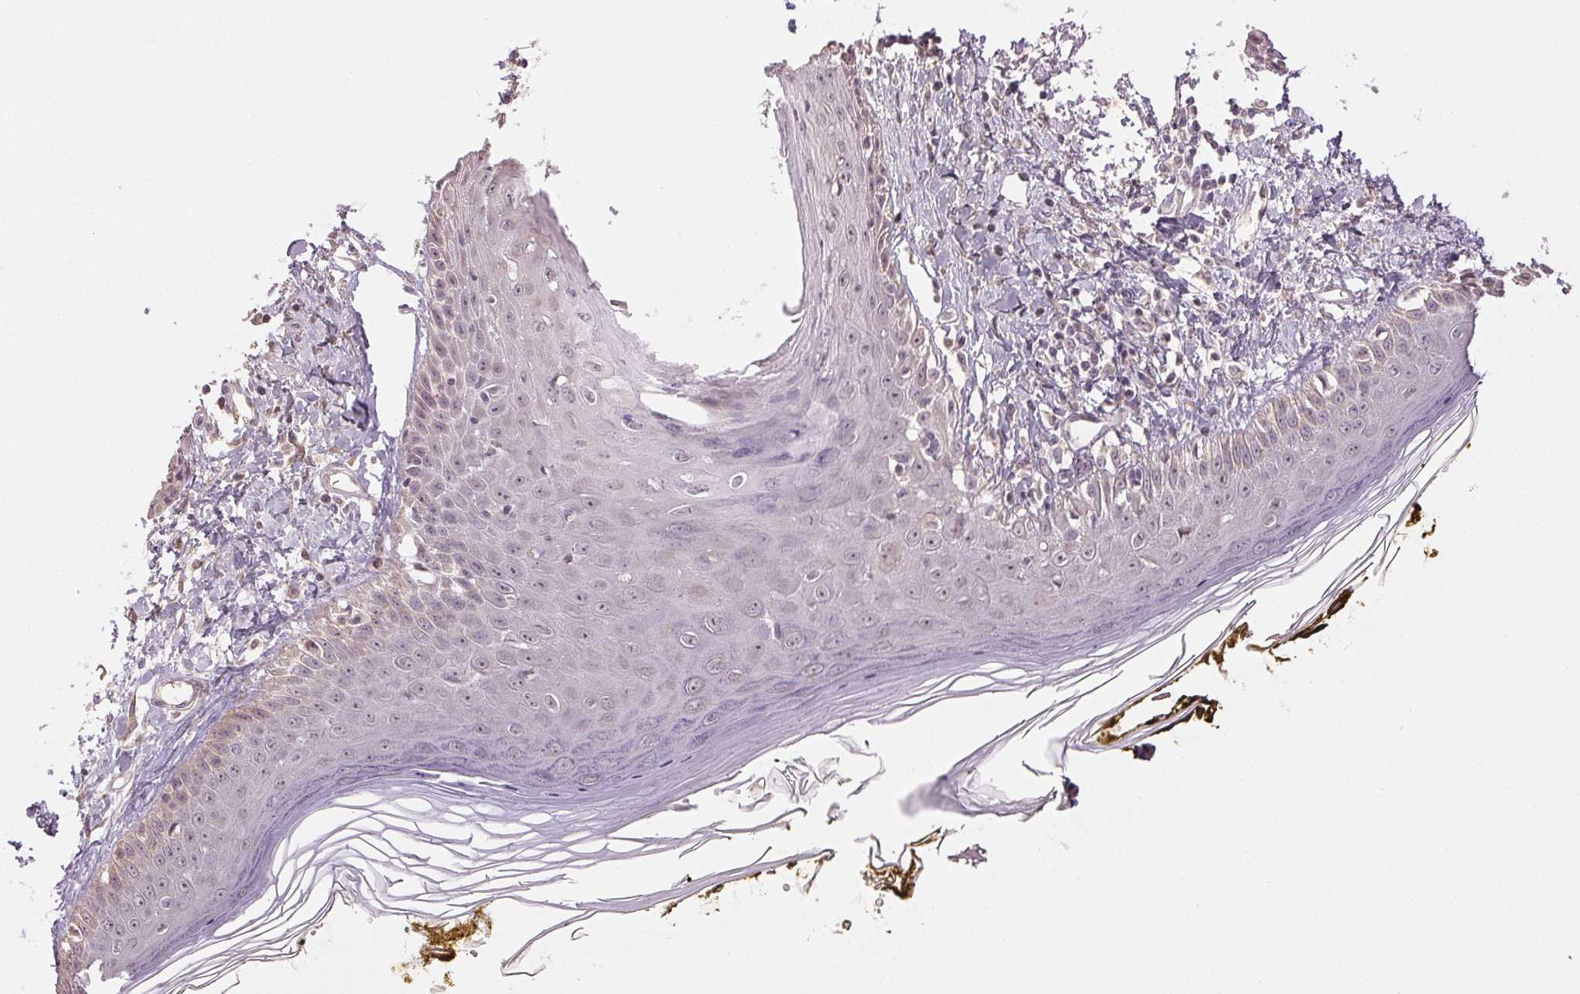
{"staining": {"intensity": "negative", "quantity": "none", "location": "none"}, "tissue": "skin", "cell_type": "Fibroblasts", "image_type": "normal", "snomed": [{"axis": "morphology", "description": "Normal tissue, NOS"}, {"axis": "topography", "description": "Skin"}], "caption": "This histopathology image is of normal skin stained with IHC to label a protein in brown with the nuclei are counter-stained blue. There is no positivity in fibroblasts.", "gene": "PLCB1", "patient": {"sex": "male", "age": 76}}